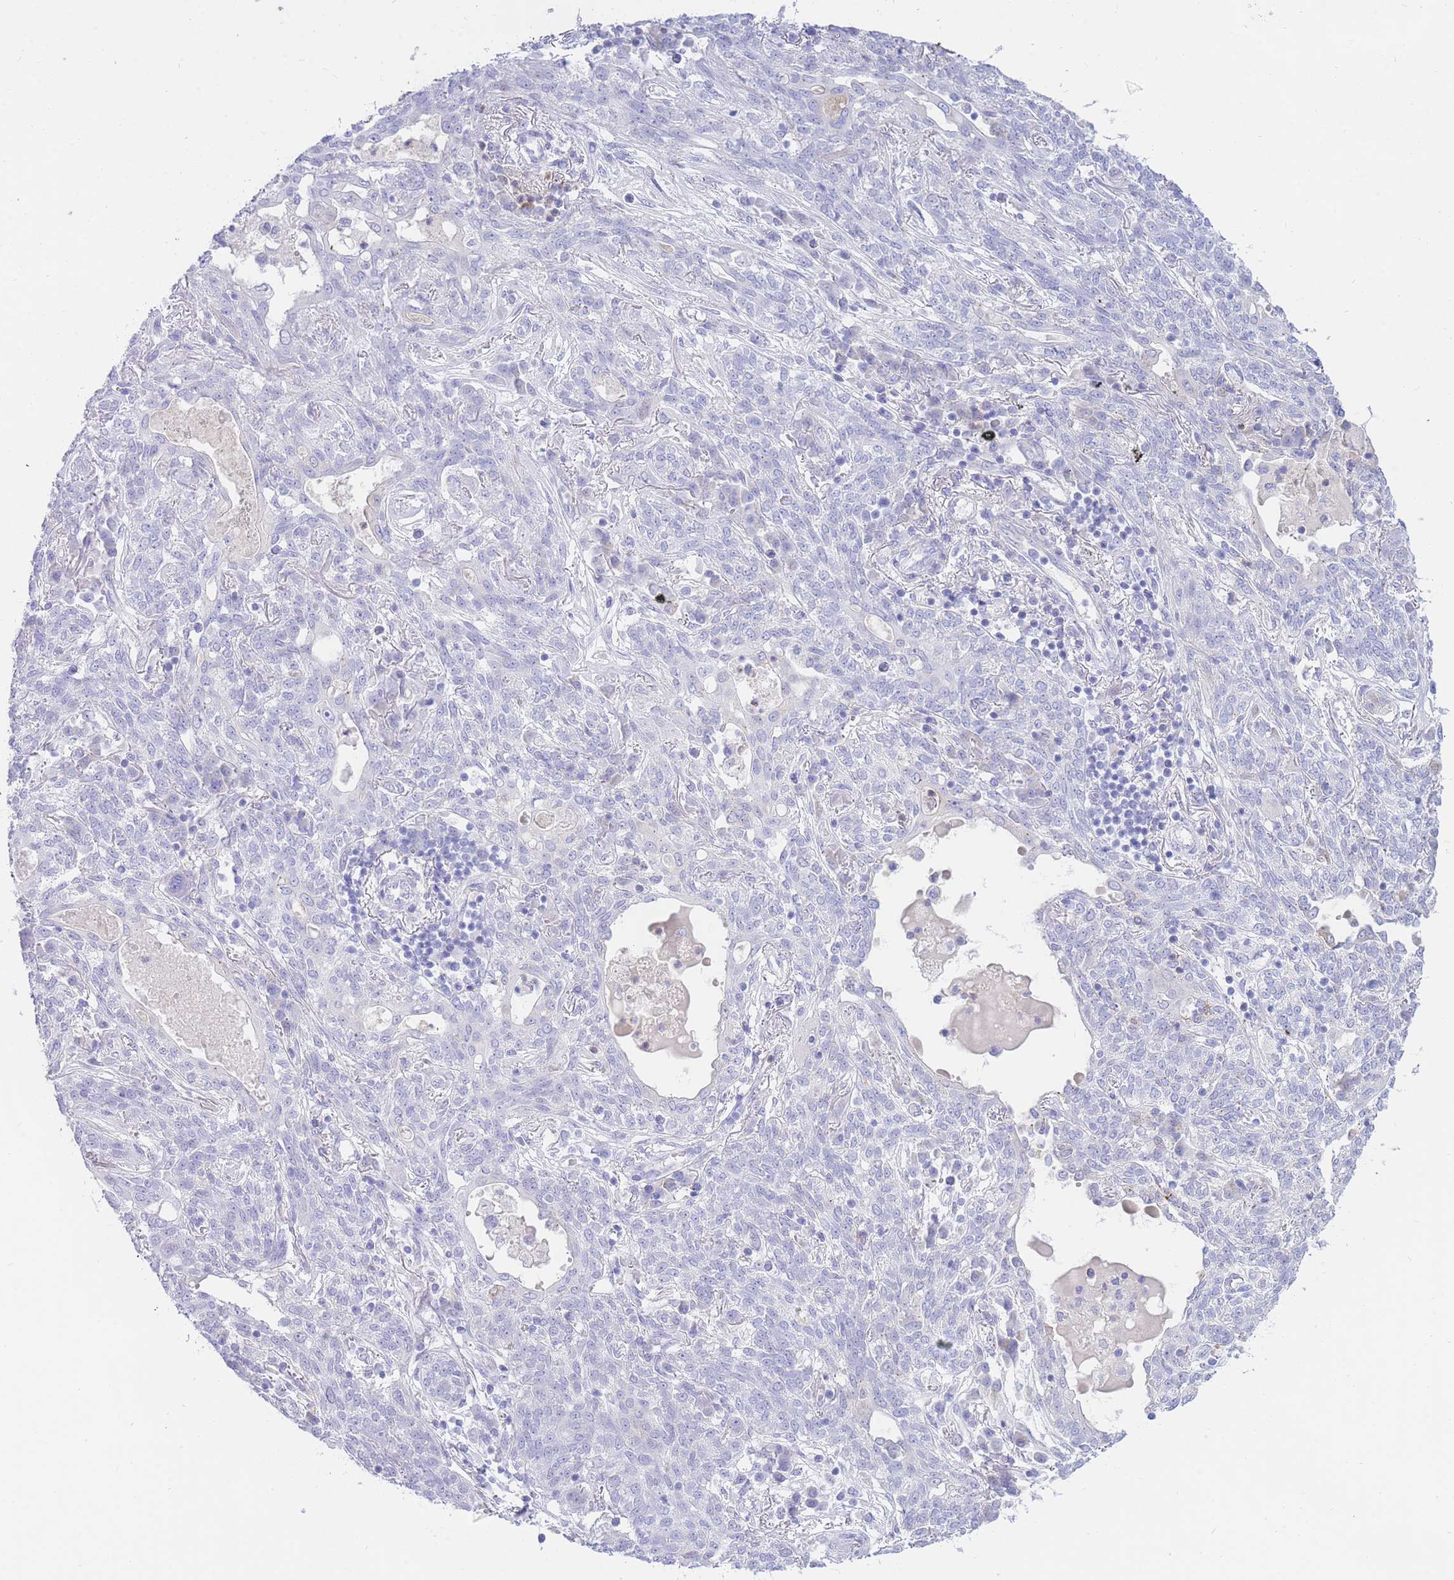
{"staining": {"intensity": "negative", "quantity": "none", "location": "none"}, "tissue": "lung cancer", "cell_type": "Tumor cells", "image_type": "cancer", "snomed": [{"axis": "morphology", "description": "Squamous cell carcinoma, NOS"}, {"axis": "topography", "description": "Lung"}], "caption": "Immunohistochemistry of lung cancer shows no expression in tumor cells.", "gene": "NKX1-2", "patient": {"sex": "female", "age": 70}}